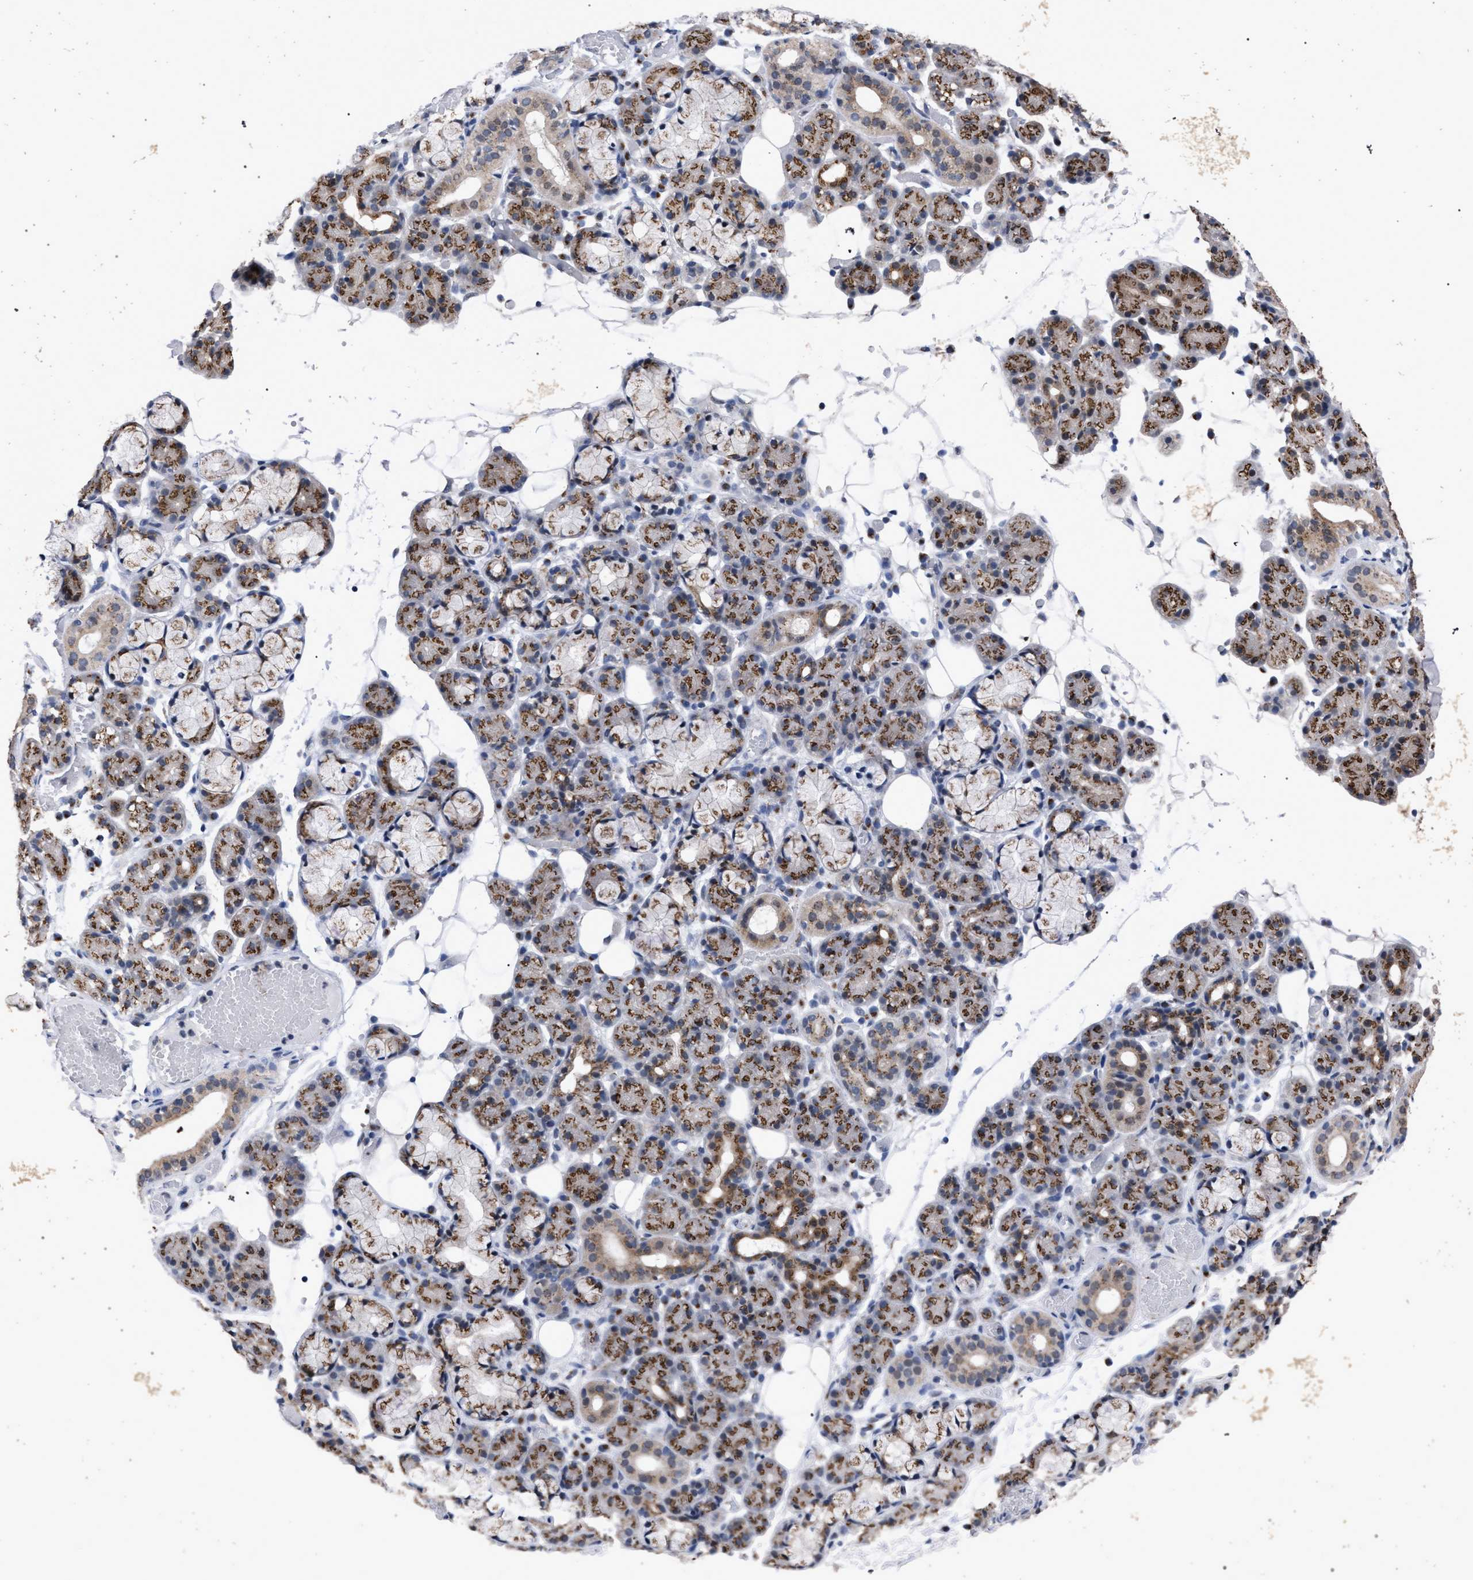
{"staining": {"intensity": "moderate", "quantity": ">75%", "location": "cytoplasmic/membranous"}, "tissue": "salivary gland", "cell_type": "Glandular cells", "image_type": "normal", "snomed": [{"axis": "morphology", "description": "Normal tissue, NOS"}, {"axis": "topography", "description": "Salivary gland"}], "caption": "A high-resolution micrograph shows immunohistochemistry staining of benign salivary gland, which shows moderate cytoplasmic/membranous expression in approximately >75% of glandular cells. (IHC, brightfield microscopy, high magnification).", "gene": "GOLGA2", "patient": {"sex": "male", "age": 63}}